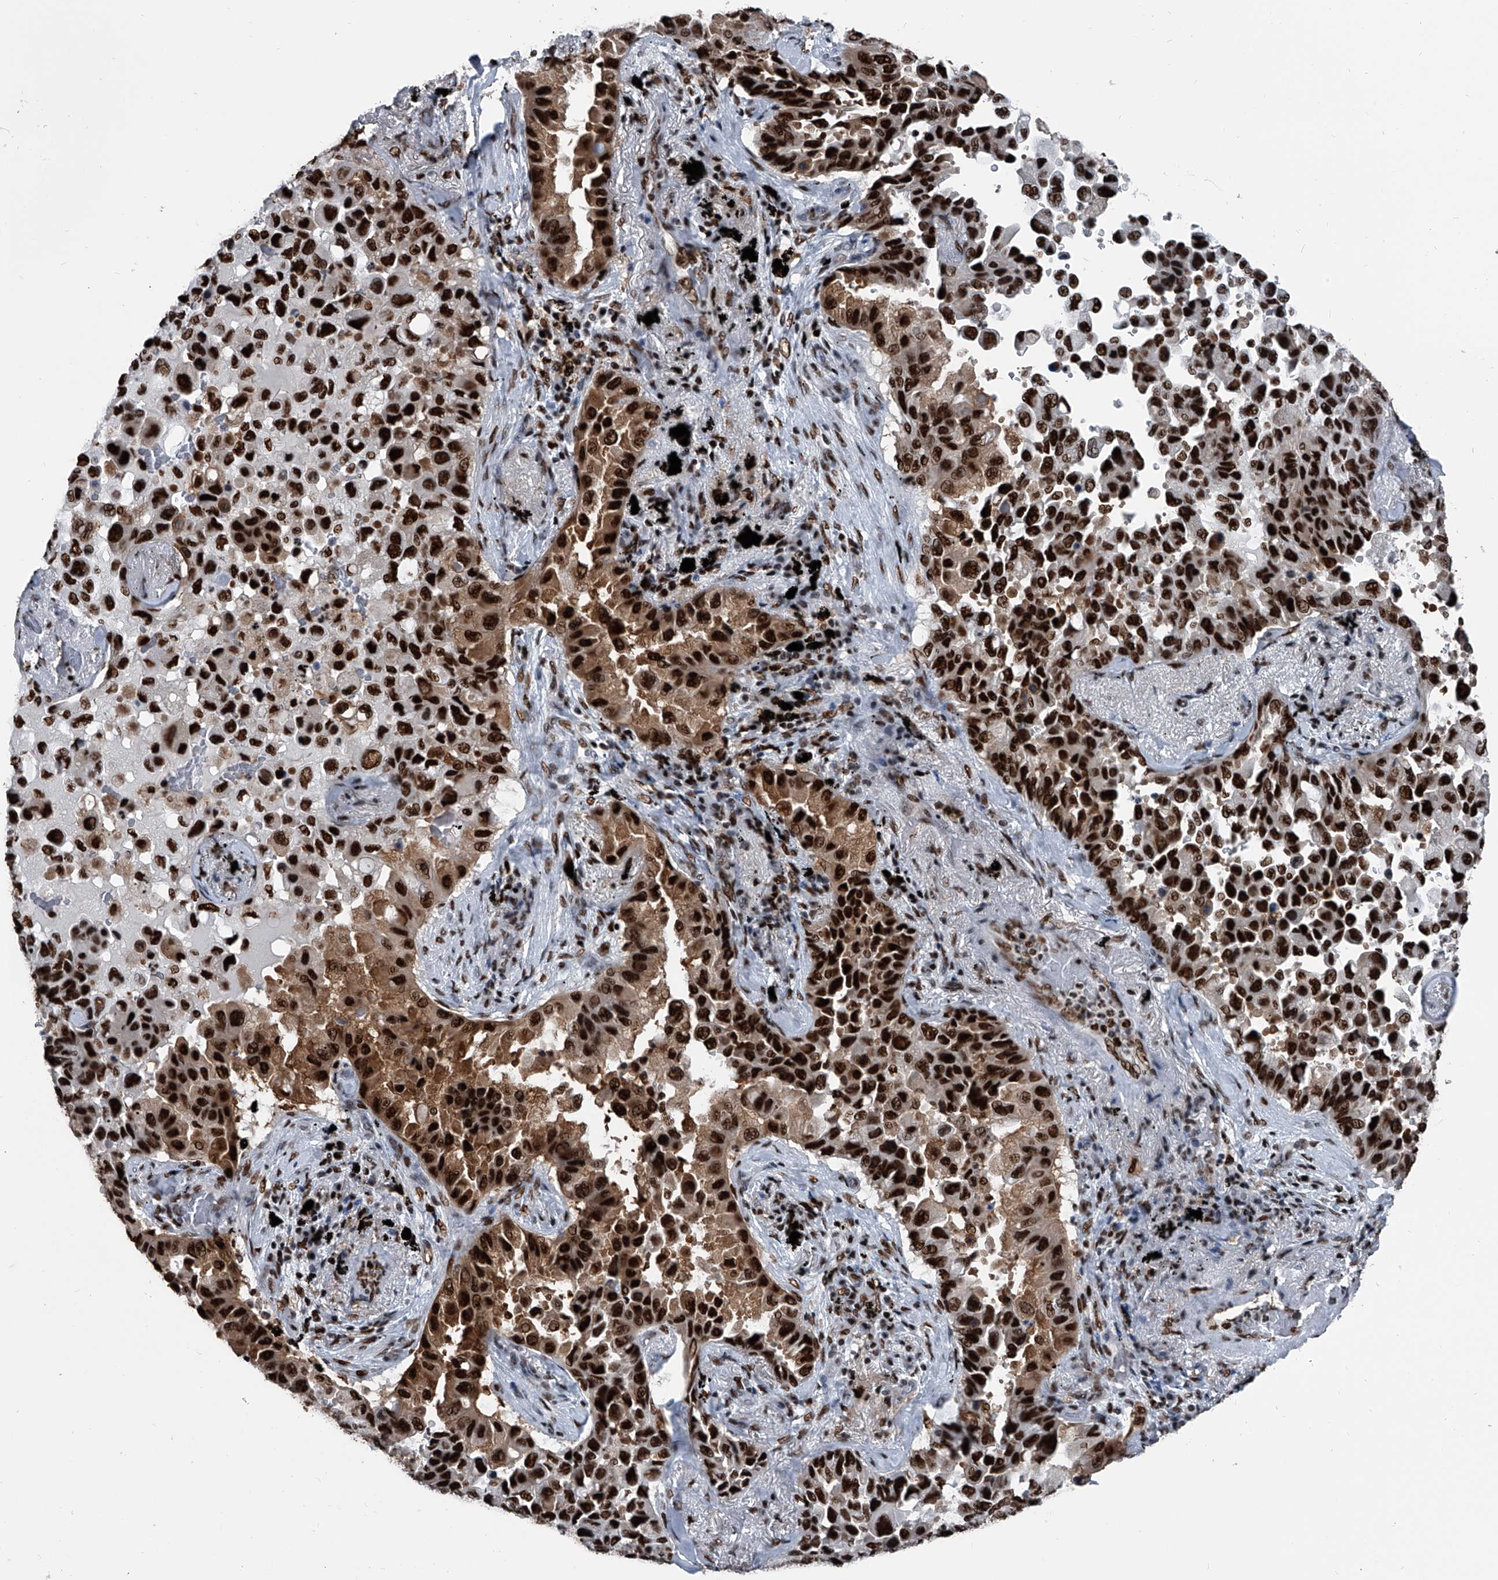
{"staining": {"intensity": "strong", "quantity": ">75%", "location": "cytoplasmic/membranous,nuclear"}, "tissue": "lung cancer", "cell_type": "Tumor cells", "image_type": "cancer", "snomed": [{"axis": "morphology", "description": "Adenocarcinoma, NOS"}, {"axis": "topography", "description": "Lung"}], "caption": "Lung cancer tissue displays strong cytoplasmic/membranous and nuclear expression in about >75% of tumor cells, visualized by immunohistochemistry.", "gene": "FKBP5", "patient": {"sex": "female", "age": 67}}